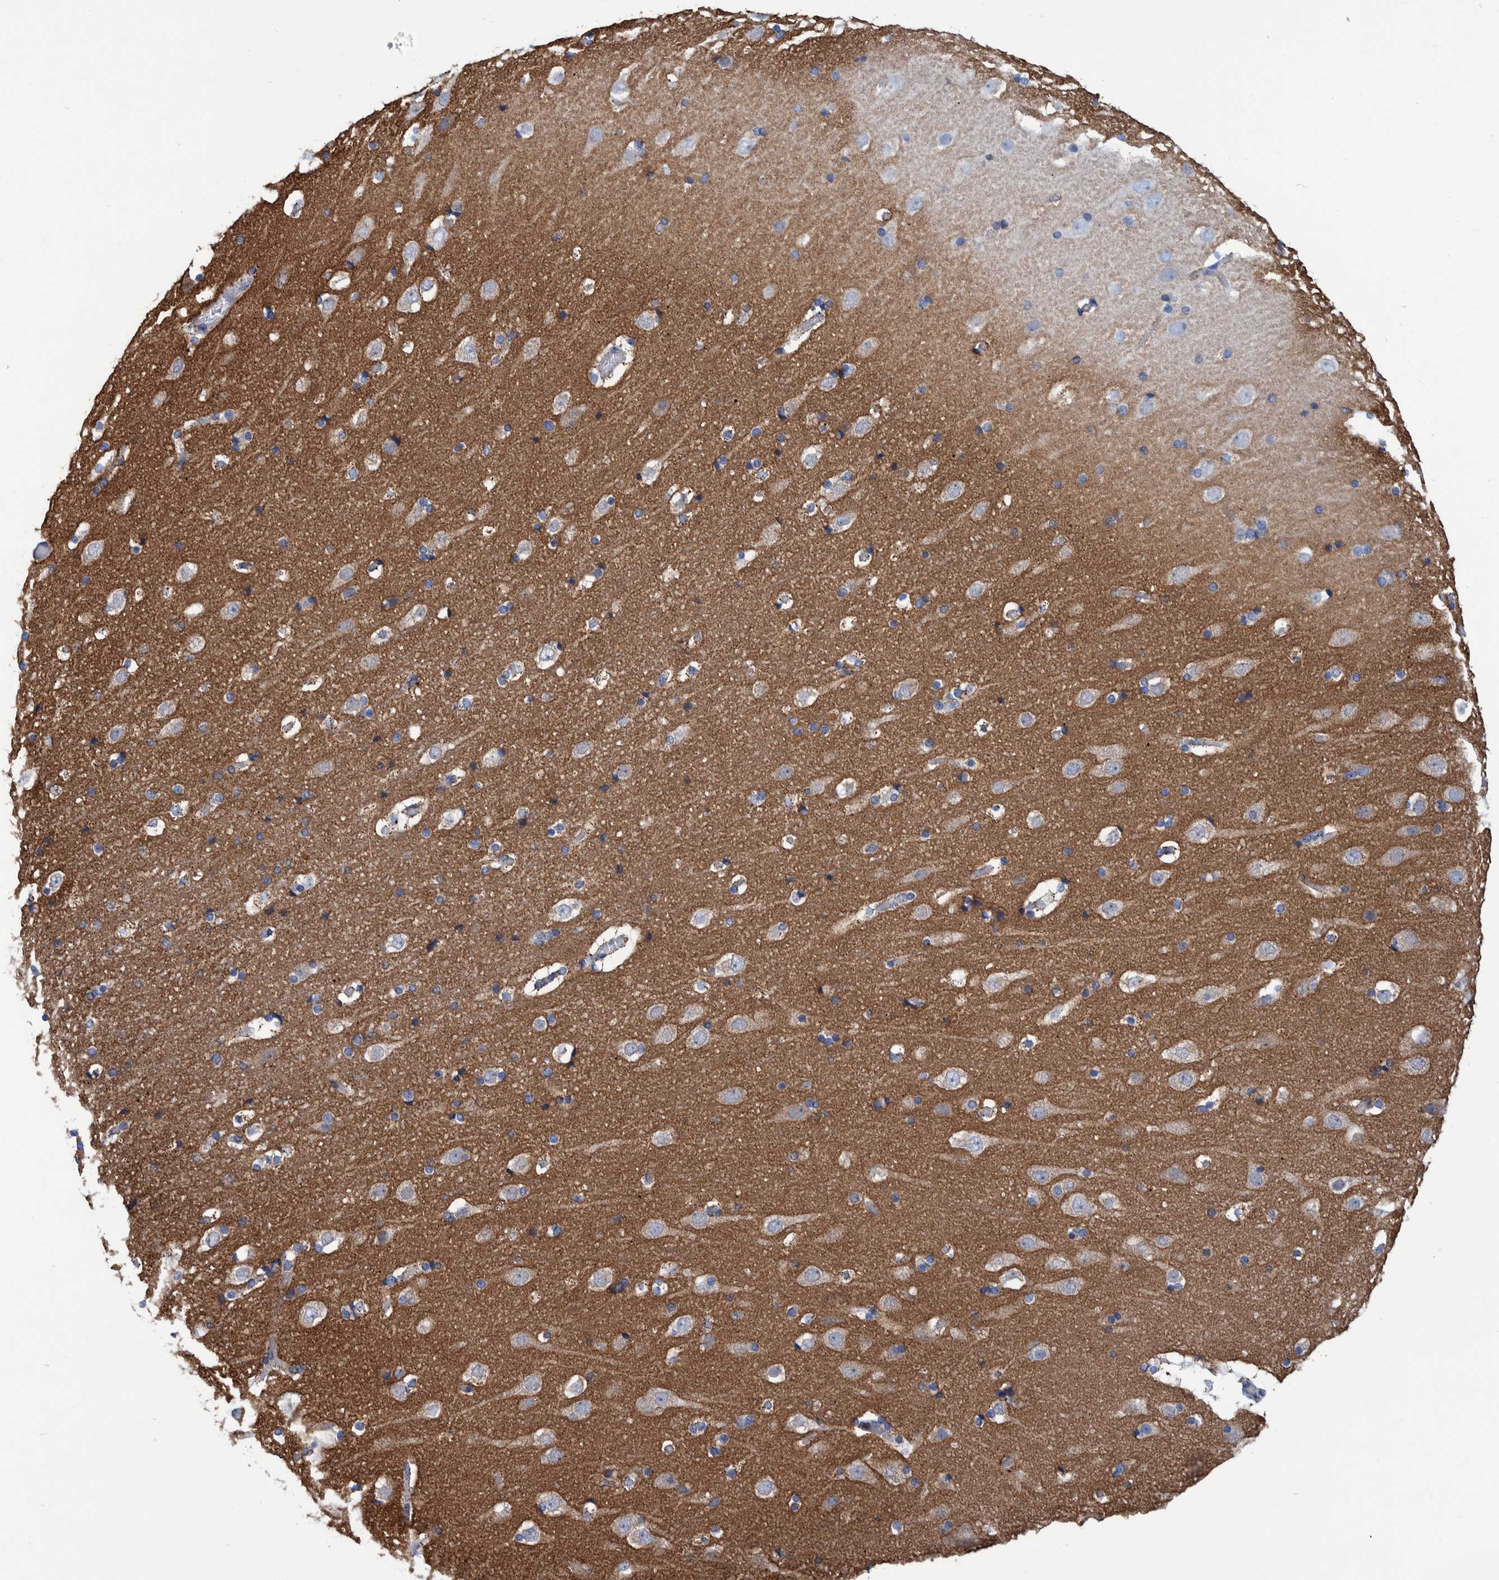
{"staining": {"intensity": "negative", "quantity": "none", "location": "none"}, "tissue": "cerebral cortex", "cell_type": "Endothelial cells", "image_type": "normal", "snomed": [{"axis": "morphology", "description": "Normal tissue, NOS"}, {"axis": "topography", "description": "Cerebral cortex"}], "caption": "Immunohistochemistry (IHC) micrograph of benign cerebral cortex: human cerebral cortex stained with DAB (3,3'-diaminobenzidine) reveals no significant protein expression in endothelial cells.", "gene": "BZW2", "patient": {"sex": "male", "age": 57}}